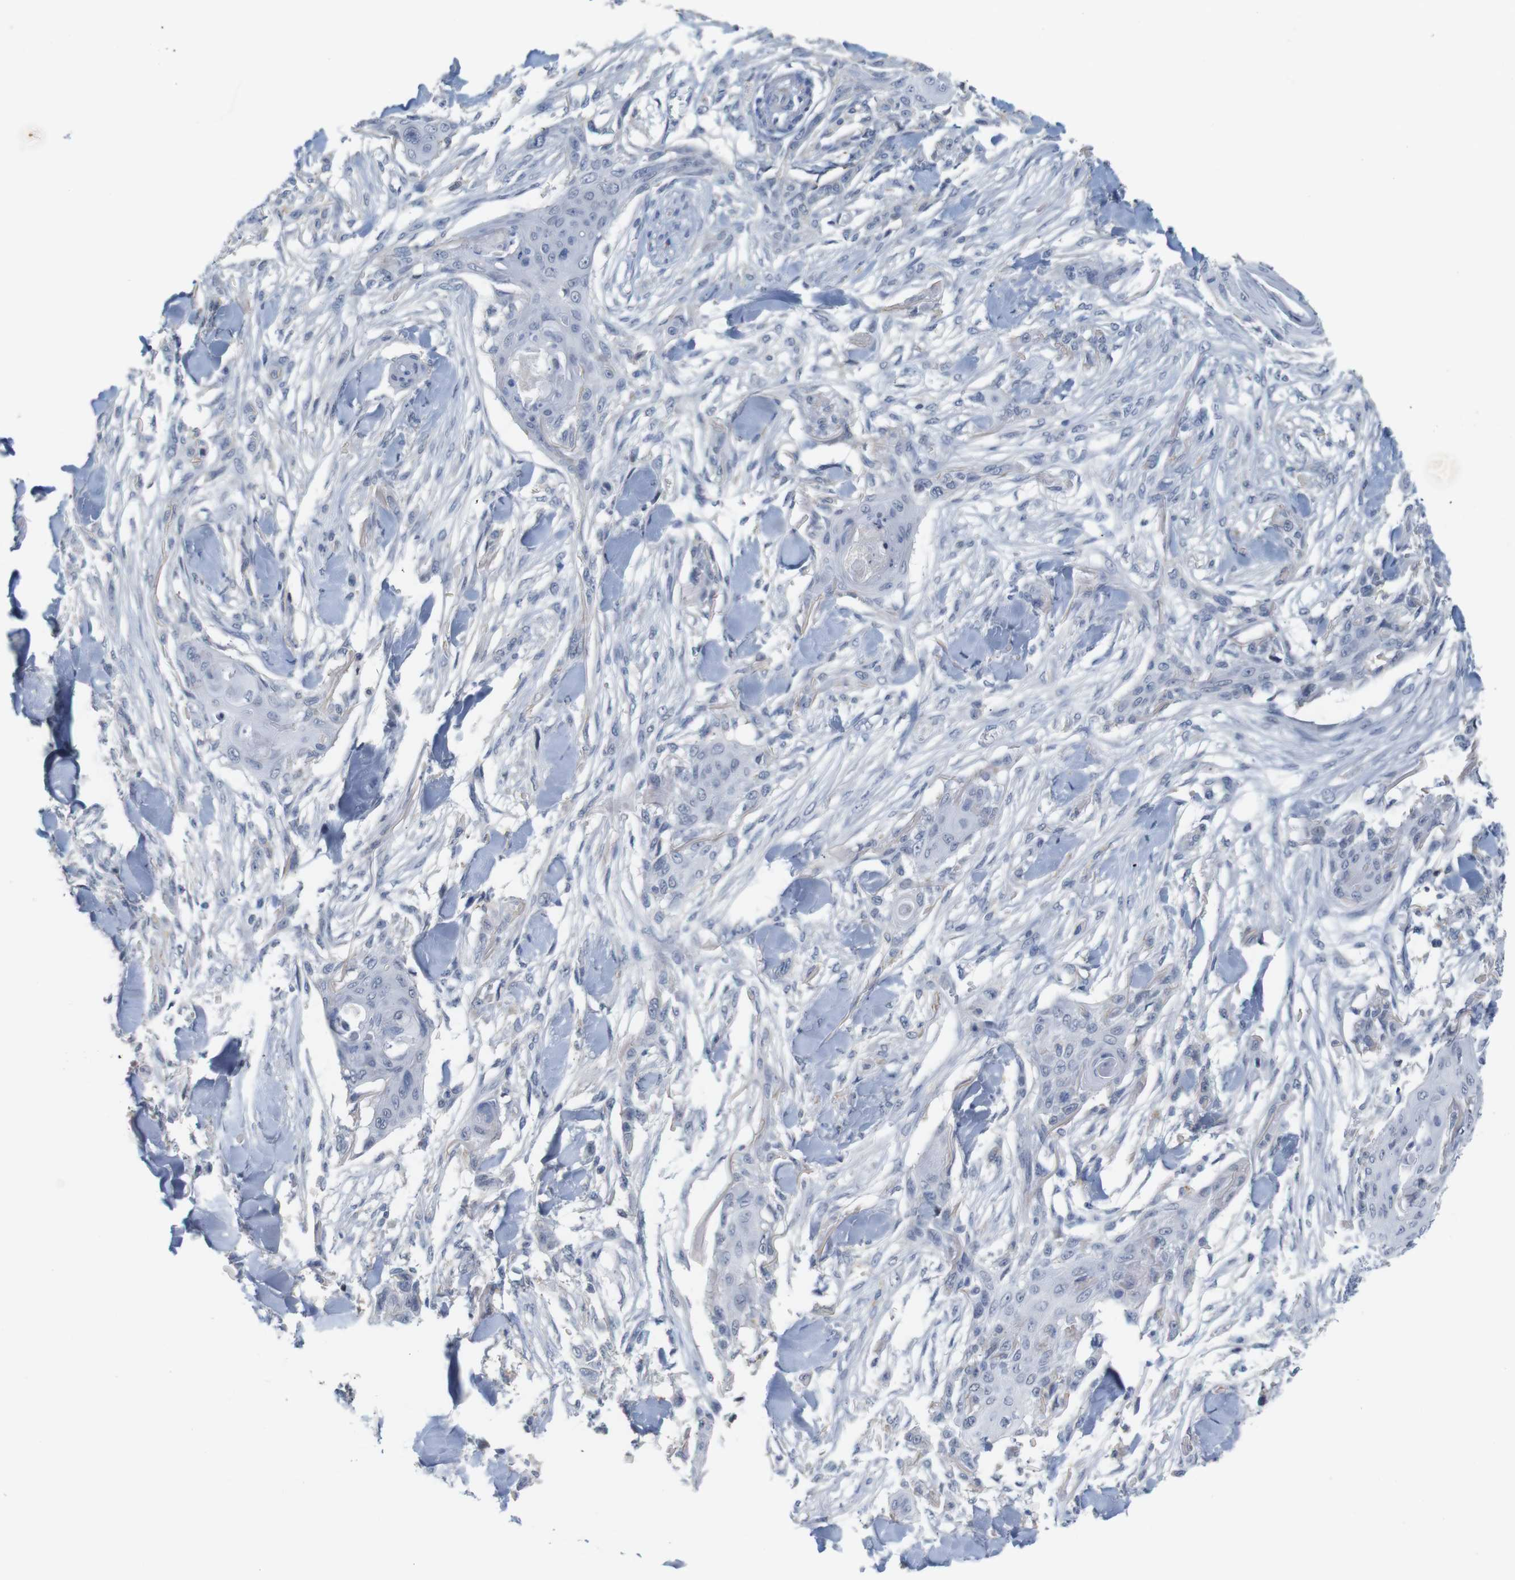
{"staining": {"intensity": "negative", "quantity": "none", "location": "none"}, "tissue": "skin cancer", "cell_type": "Tumor cells", "image_type": "cancer", "snomed": [{"axis": "morphology", "description": "Squamous cell carcinoma, NOS"}, {"axis": "topography", "description": "Skin"}], "caption": "The histopathology image exhibits no staining of tumor cells in skin cancer.", "gene": "OTOF", "patient": {"sex": "female", "age": 59}}